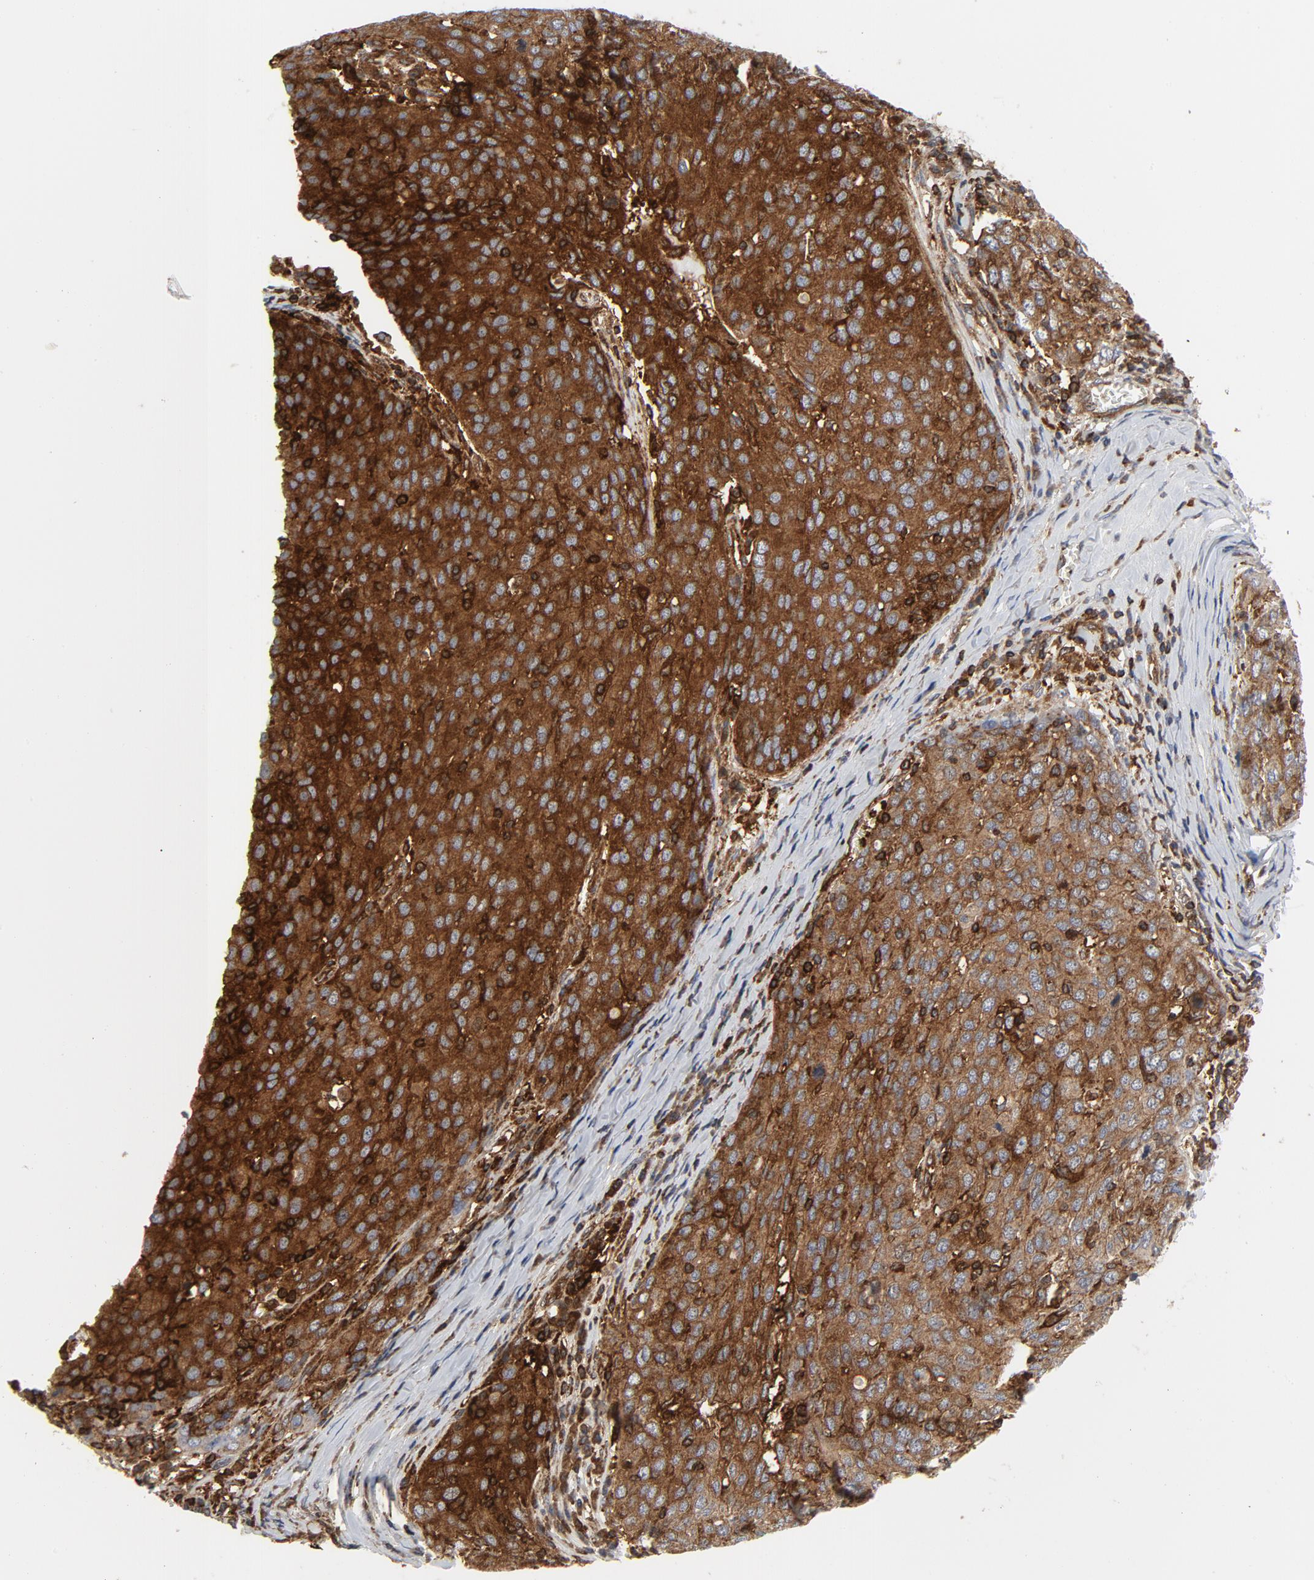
{"staining": {"intensity": "strong", "quantity": ">75%", "location": "cytoplasmic/membranous"}, "tissue": "ovarian cancer", "cell_type": "Tumor cells", "image_type": "cancer", "snomed": [{"axis": "morphology", "description": "Carcinoma, endometroid"}, {"axis": "topography", "description": "Ovary"}], "caption": "There is high levels of strong cytoplasmic/membranous positivity in tumor cells of ovarian cancer, as demonstrated by immunohistochemical staining (brown color).", "gene": "YES1", "patient": {"sex": "female", "age": 50}}